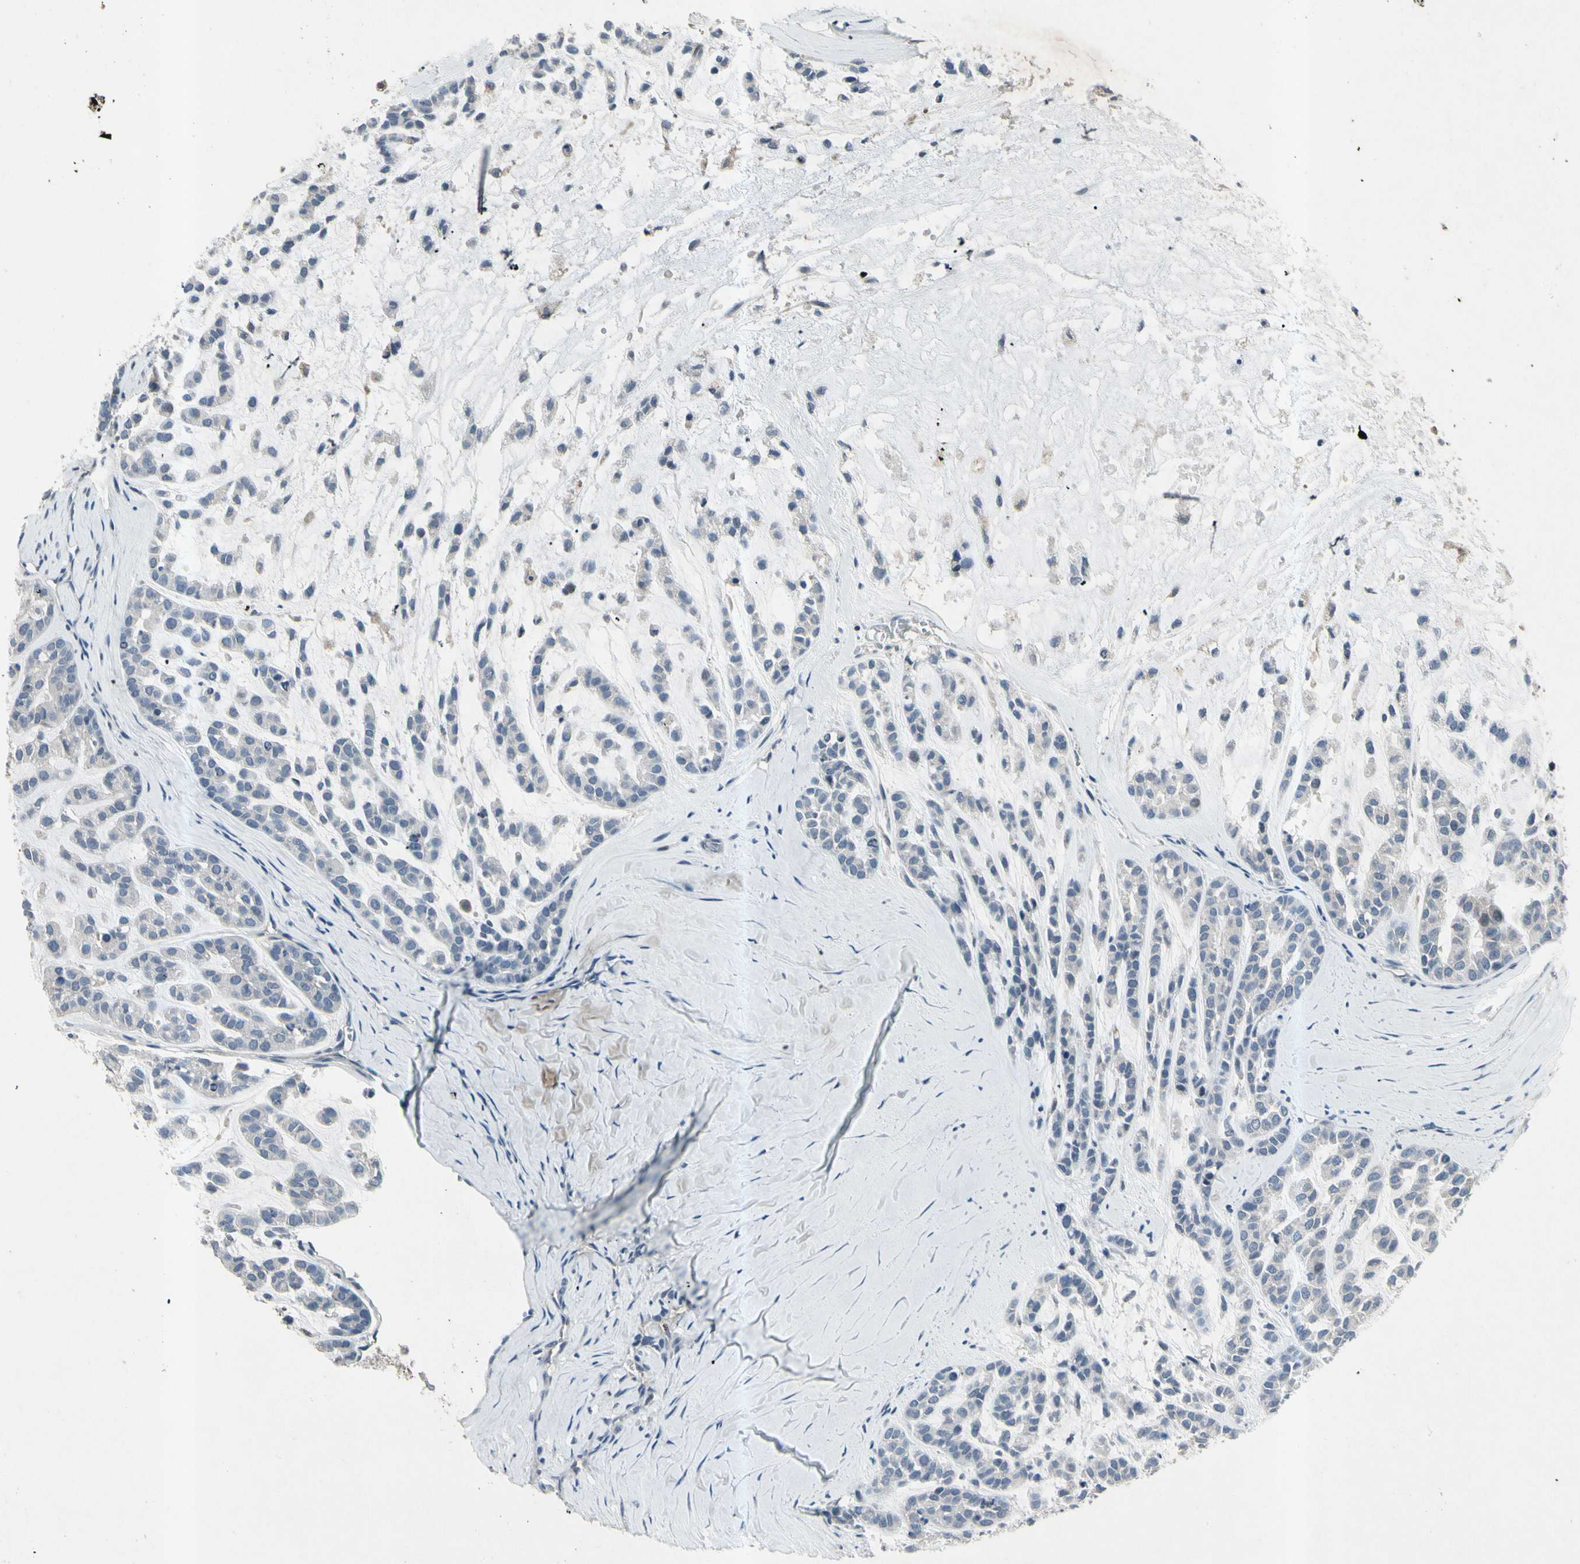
{"staining": {"intensity": "negative", "quantity": "none", "location": "none"}, "tissue": "head and neck cancer", "cell_type": "Tumor cells", "image_type": "cancer", "snomed": [{"axis": "morphology", "description": "Adenocarcinoma, NOS"}, {"axis": "morphology", "description": "Adenoma, NOS"}, {"axis": "topography", "description": "Head-Neck"}], "caption": "DAB immunohistochemical staining of human adenocarcinoma (head and neck) exhibits no significant staining in tumor cells.", "gene": "NMI", "patient": {"sex": "female", "age": 55}}